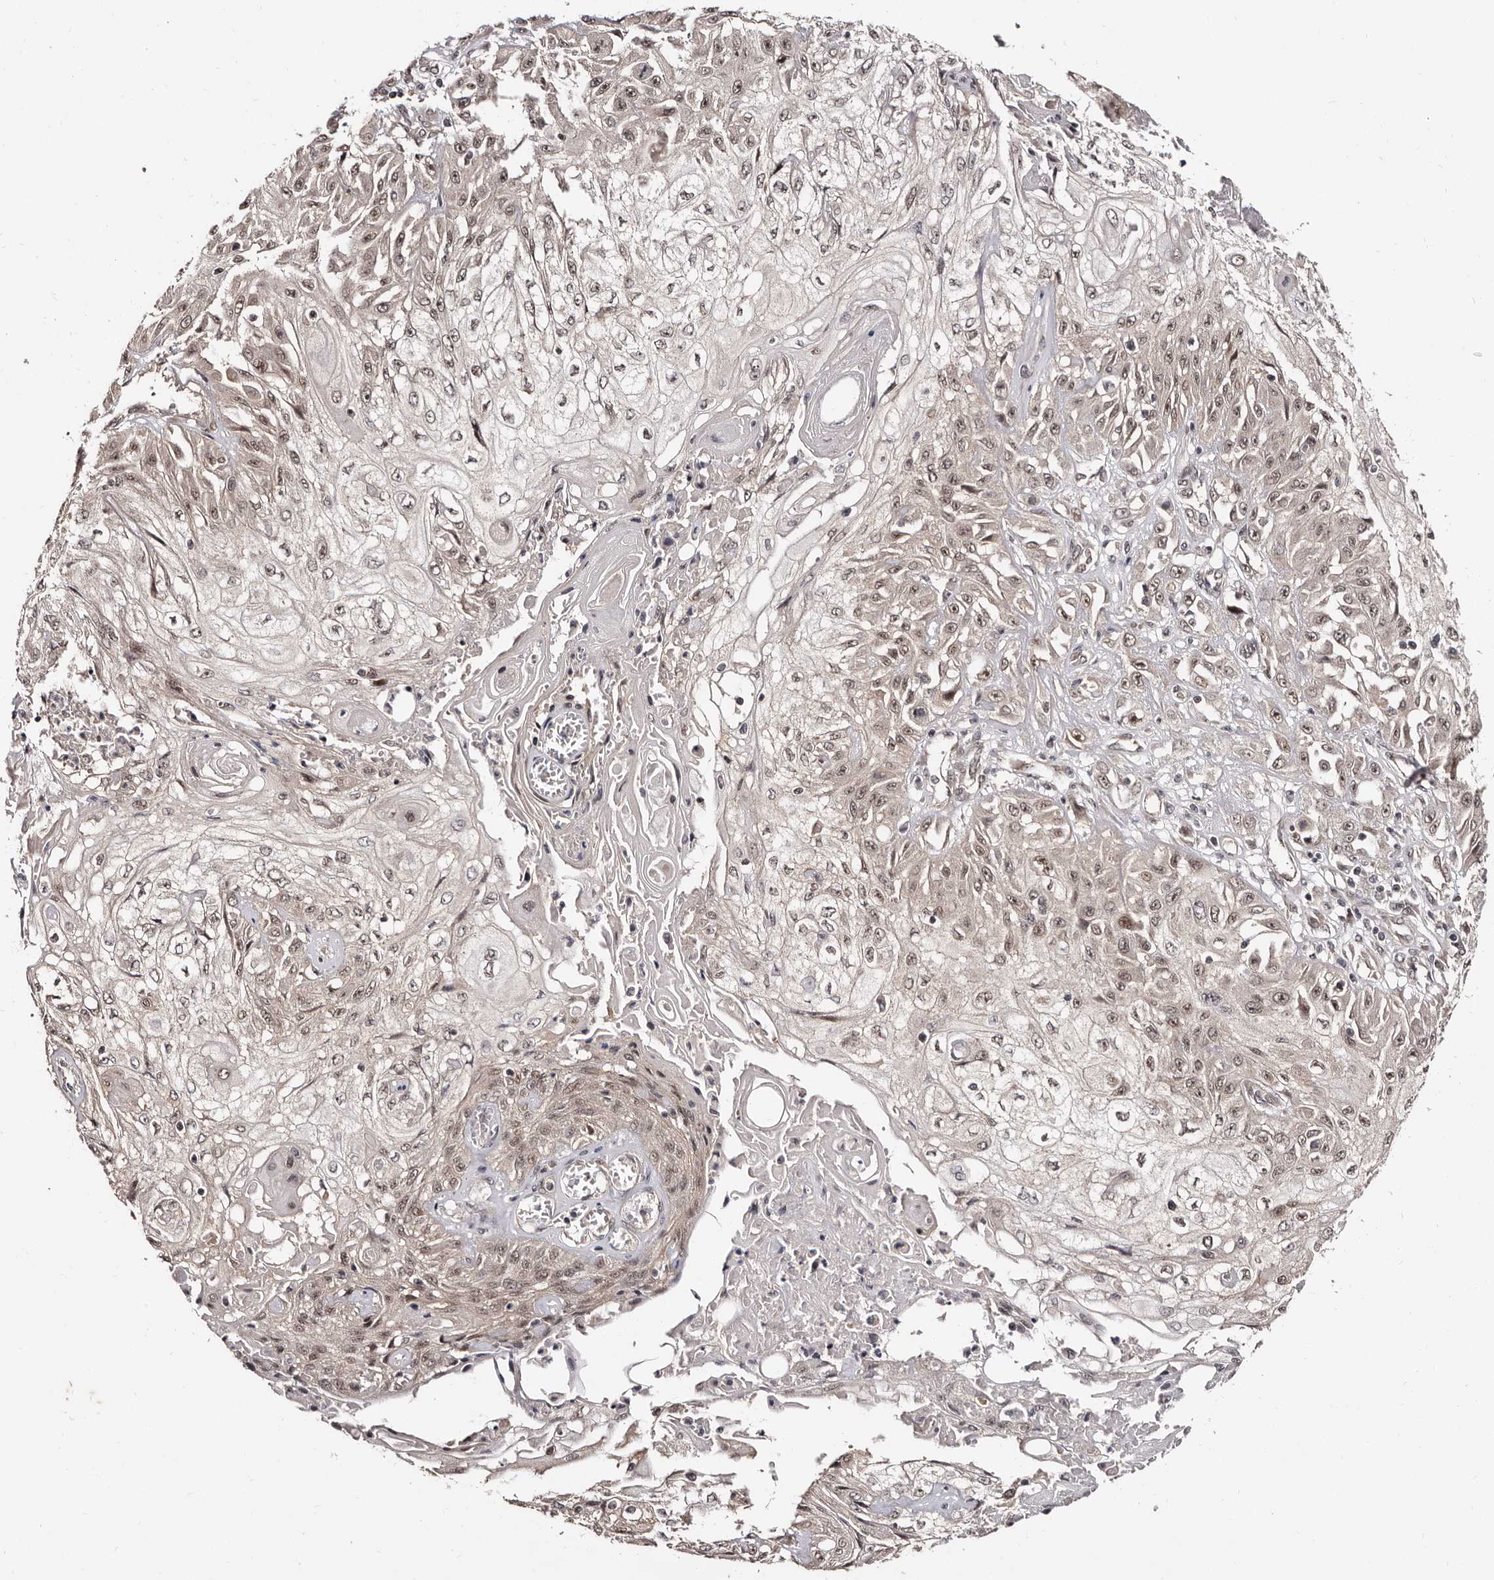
{"staining": {"intensity": "weak", "quantity": "25%-75%", "location": "nuclear"}, "tissue": "skin cancer", "cell_type": "Tumor cells", "image_type": "cancer", "snomed": [{"axis": "morphology", "description": "Squamous cell carcinoma, NOS"}, {"axis": "morphology", "description": "Squamous cell carcinoma, metastatic, NOS"}, {"axis": "topography", "description": "Skin"}, {"axis": "topography", "description": "Lymph node"}], "caption": "IHC of skin cancer reveals low levels of weak nuclear positivity in about 25%-75% of tumor cells.", "gene": "TBC1D22B", "patient": {"sex": "male", "age": 75}}